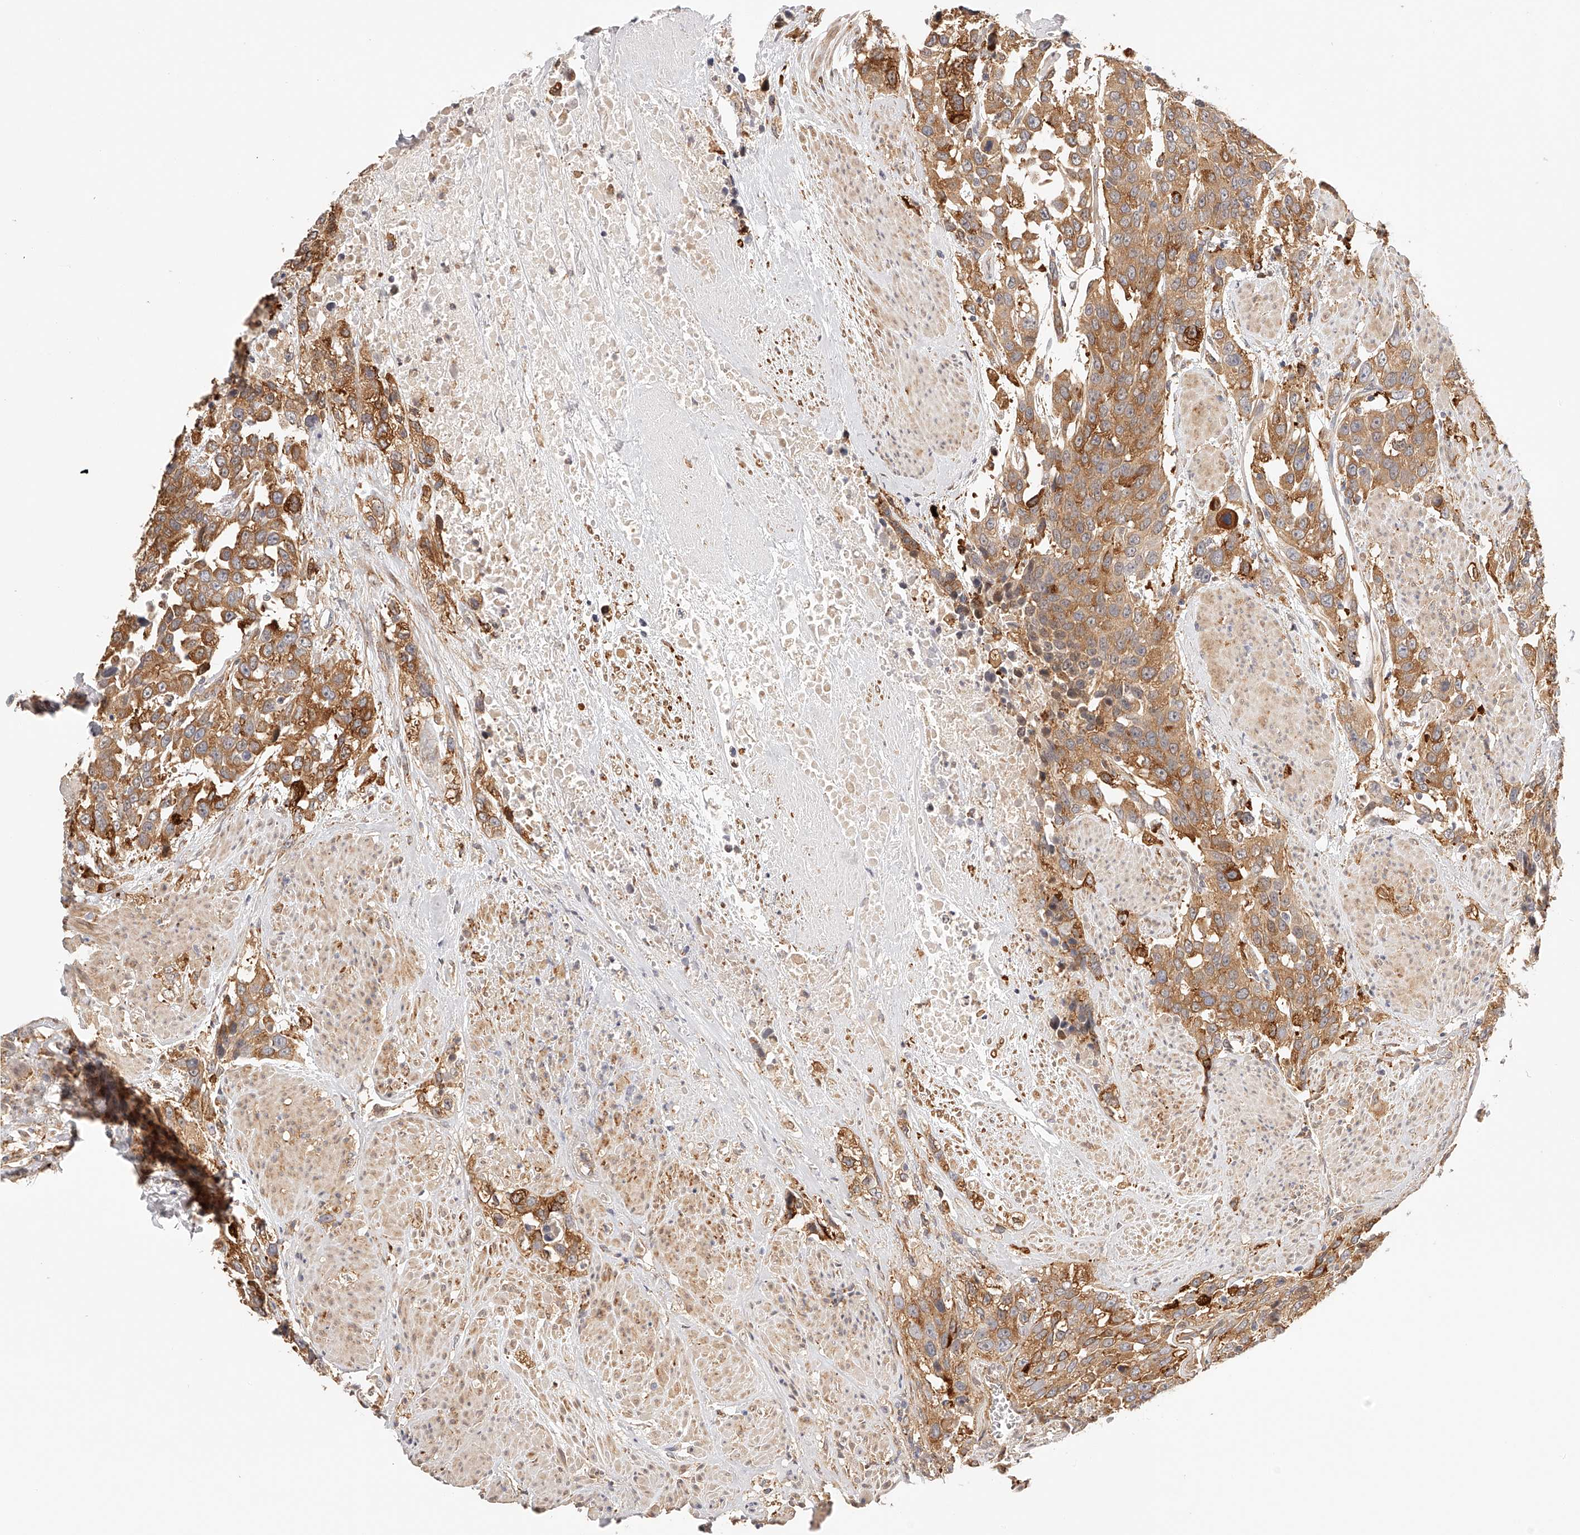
{"staining": {"intensity": "moderate", "quantity": ">75%", "location": "cytoplasmic/membranous"}, "tissue": "urothelial cancer", "cell_type": "Tumor cells", "image_type": "cancer", "snomed": [{"axis": "morphology", "description": "Urothelial carcinoma, High grade"}, {"axis": "topography", "description": "Urinary bladder"}], "caption": "Tumor cells display medium levels of moderate cytoplasmic/membranous staining in approximately >75% of cells in urothelial cancer. The protein is stained brown, and the nuclei are stained in blue (DAB IHC with brightfield microscopy, high magnification).", "gene": "SYNC", "patient": {"sex": "female", "age": 80}}